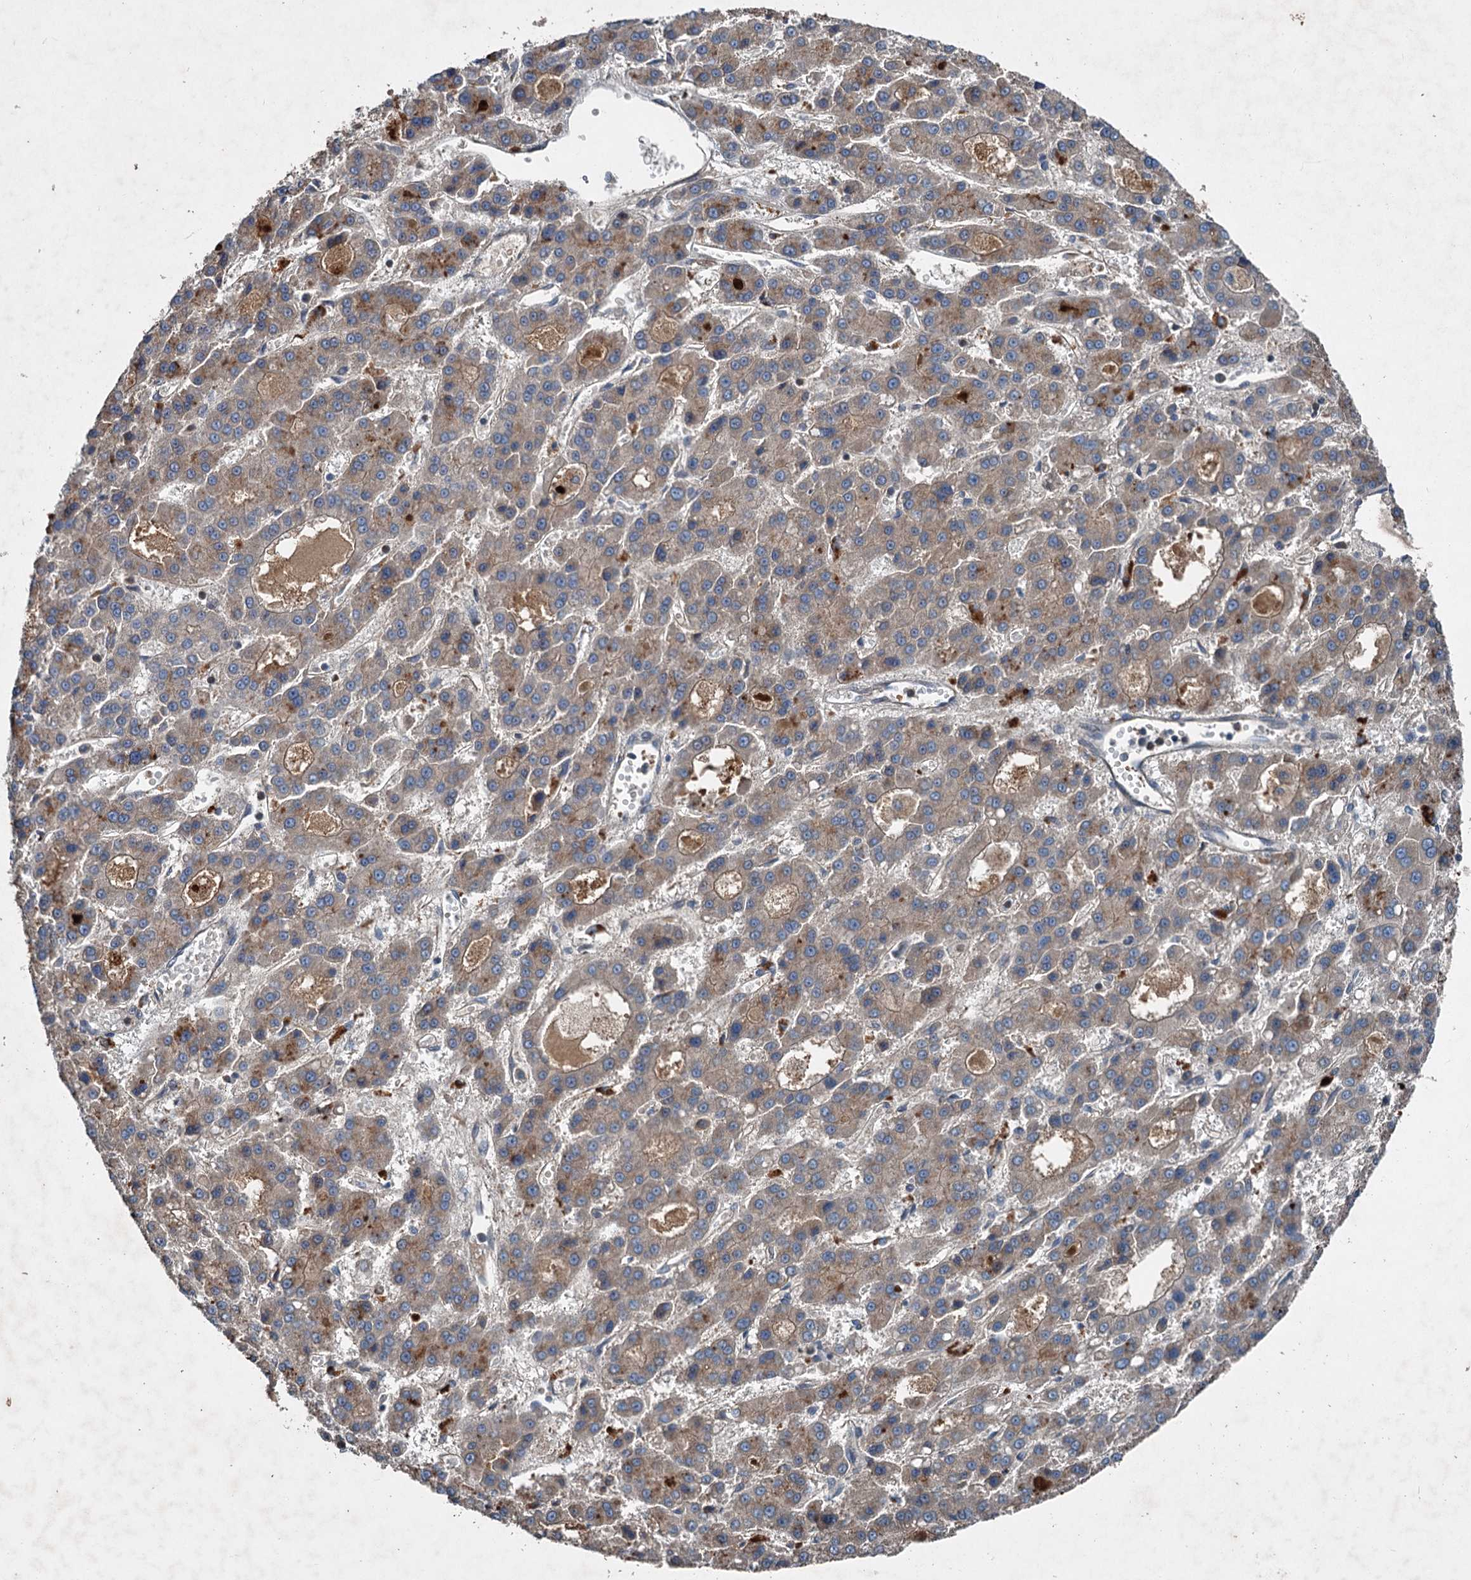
{"staining": {"intensity": "weak", "quantity": ">75%", "location": "cytoplasmic/membranous"}, "tissue": "liver cancer", "cell_type": "Tumor cells", "image_type": "cancer", "snomed": [{"axis": "morphology", "description": "Carcinoma, Hepatocellular, NOS"}, {"axis": "topography", "description": "Liver"}], "caption": "Immunohistochemical staining of liver cancer (hepatocellular carcinoma) demonstrates low levels of weak cytoplasmic/membranous protein staining in about >75% of tumor cells.", "gene": "TAPBPL", "patient": {"sex": "male", "age": 70}}